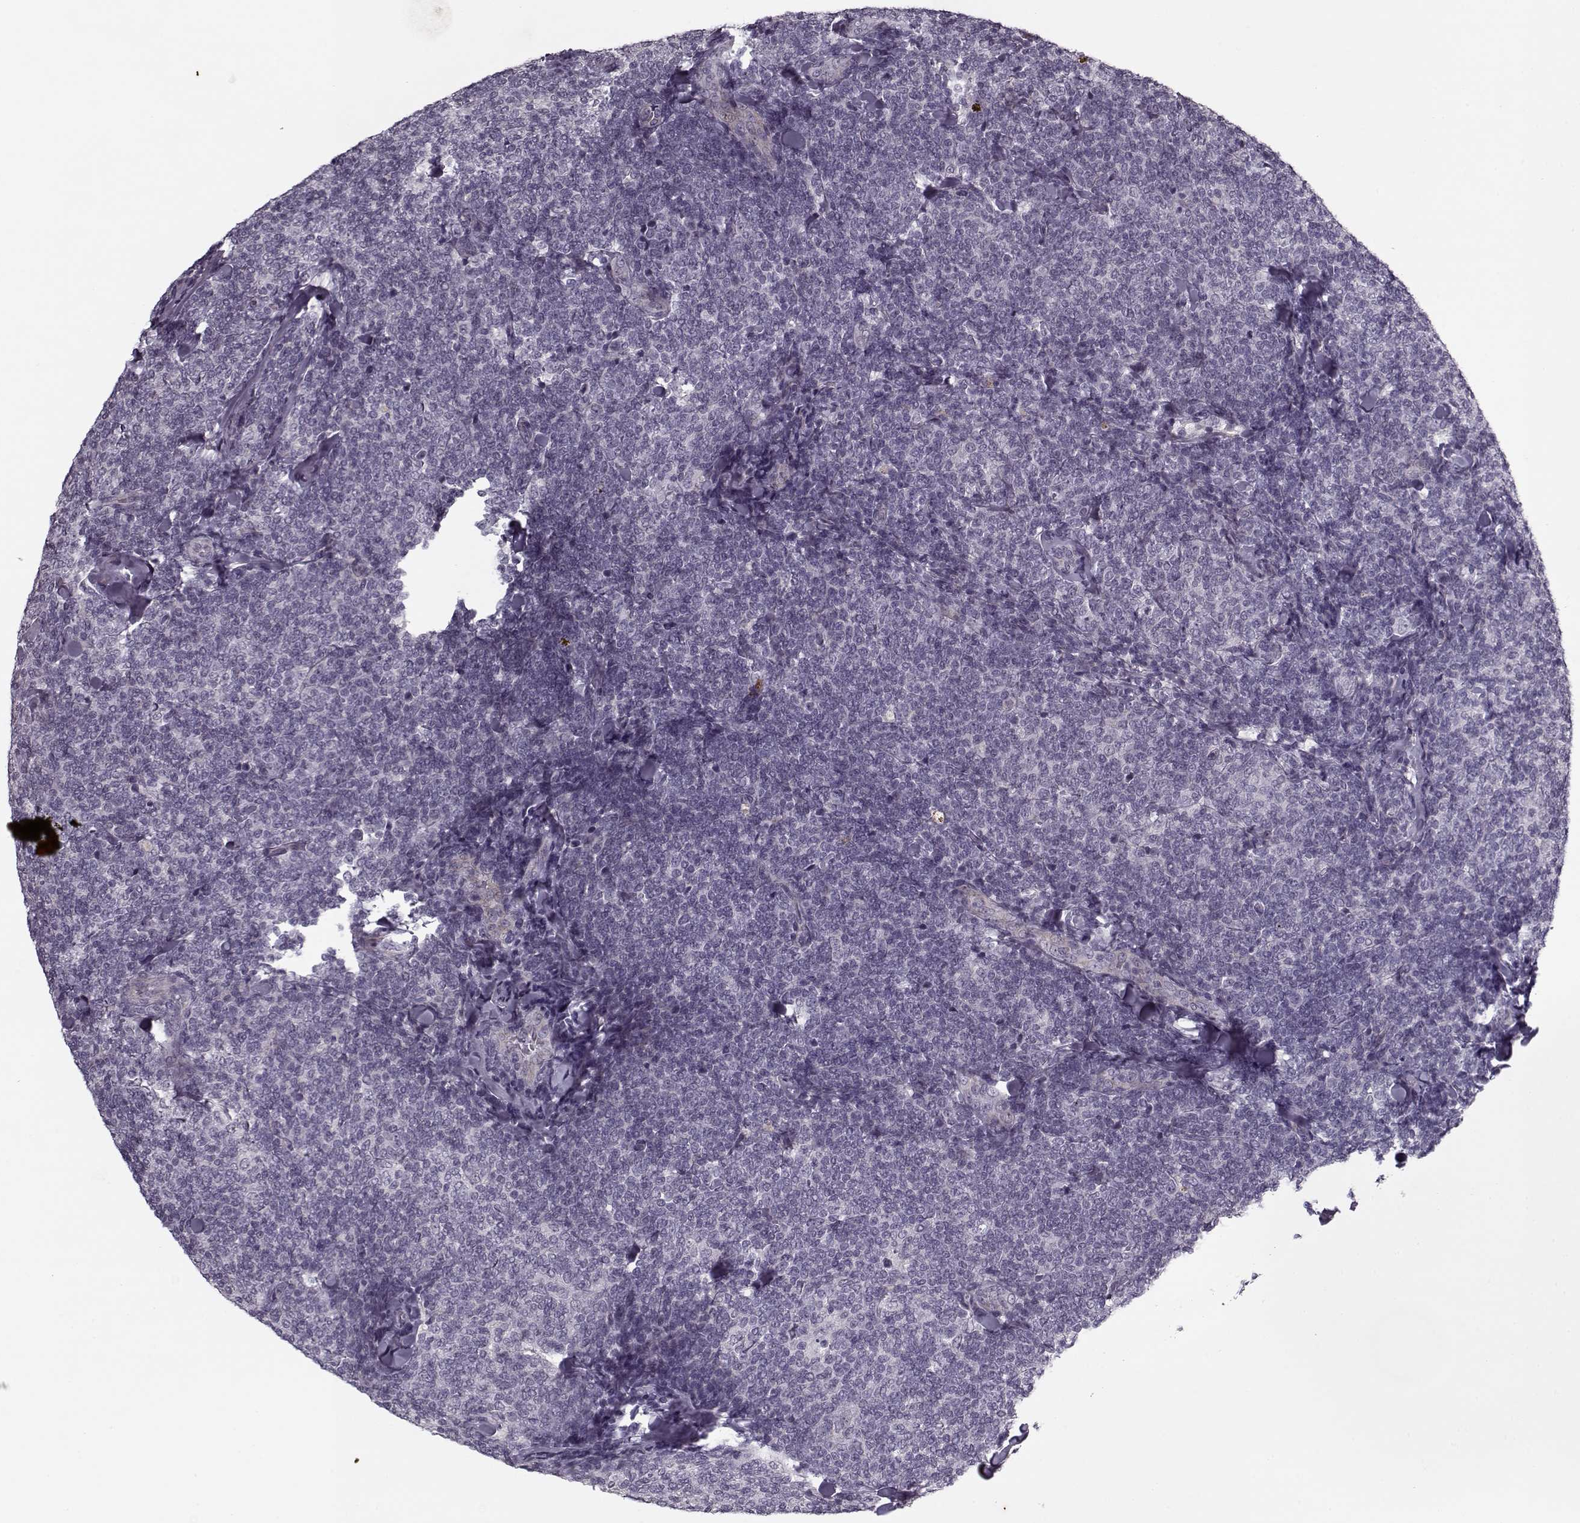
{"staining": {"intensity": "negative", "quantity": "none", "location": "none"}, "tissue": "lymphoma", "cell_type": "Tumor cells", "image_type": "cancer", "snomed": [{"axis": "morphology", "description": "Malignant lymphoma, non-Hodgkin's type, Low grade"}, {"axis": "topography", "description": "Lymph node"}], "caption": "Histopathology image shows no significant protein positivity in tumor cells of lymphoma.", "gene": "KRT9", "patient": {"sex": "female", "age": 56}}